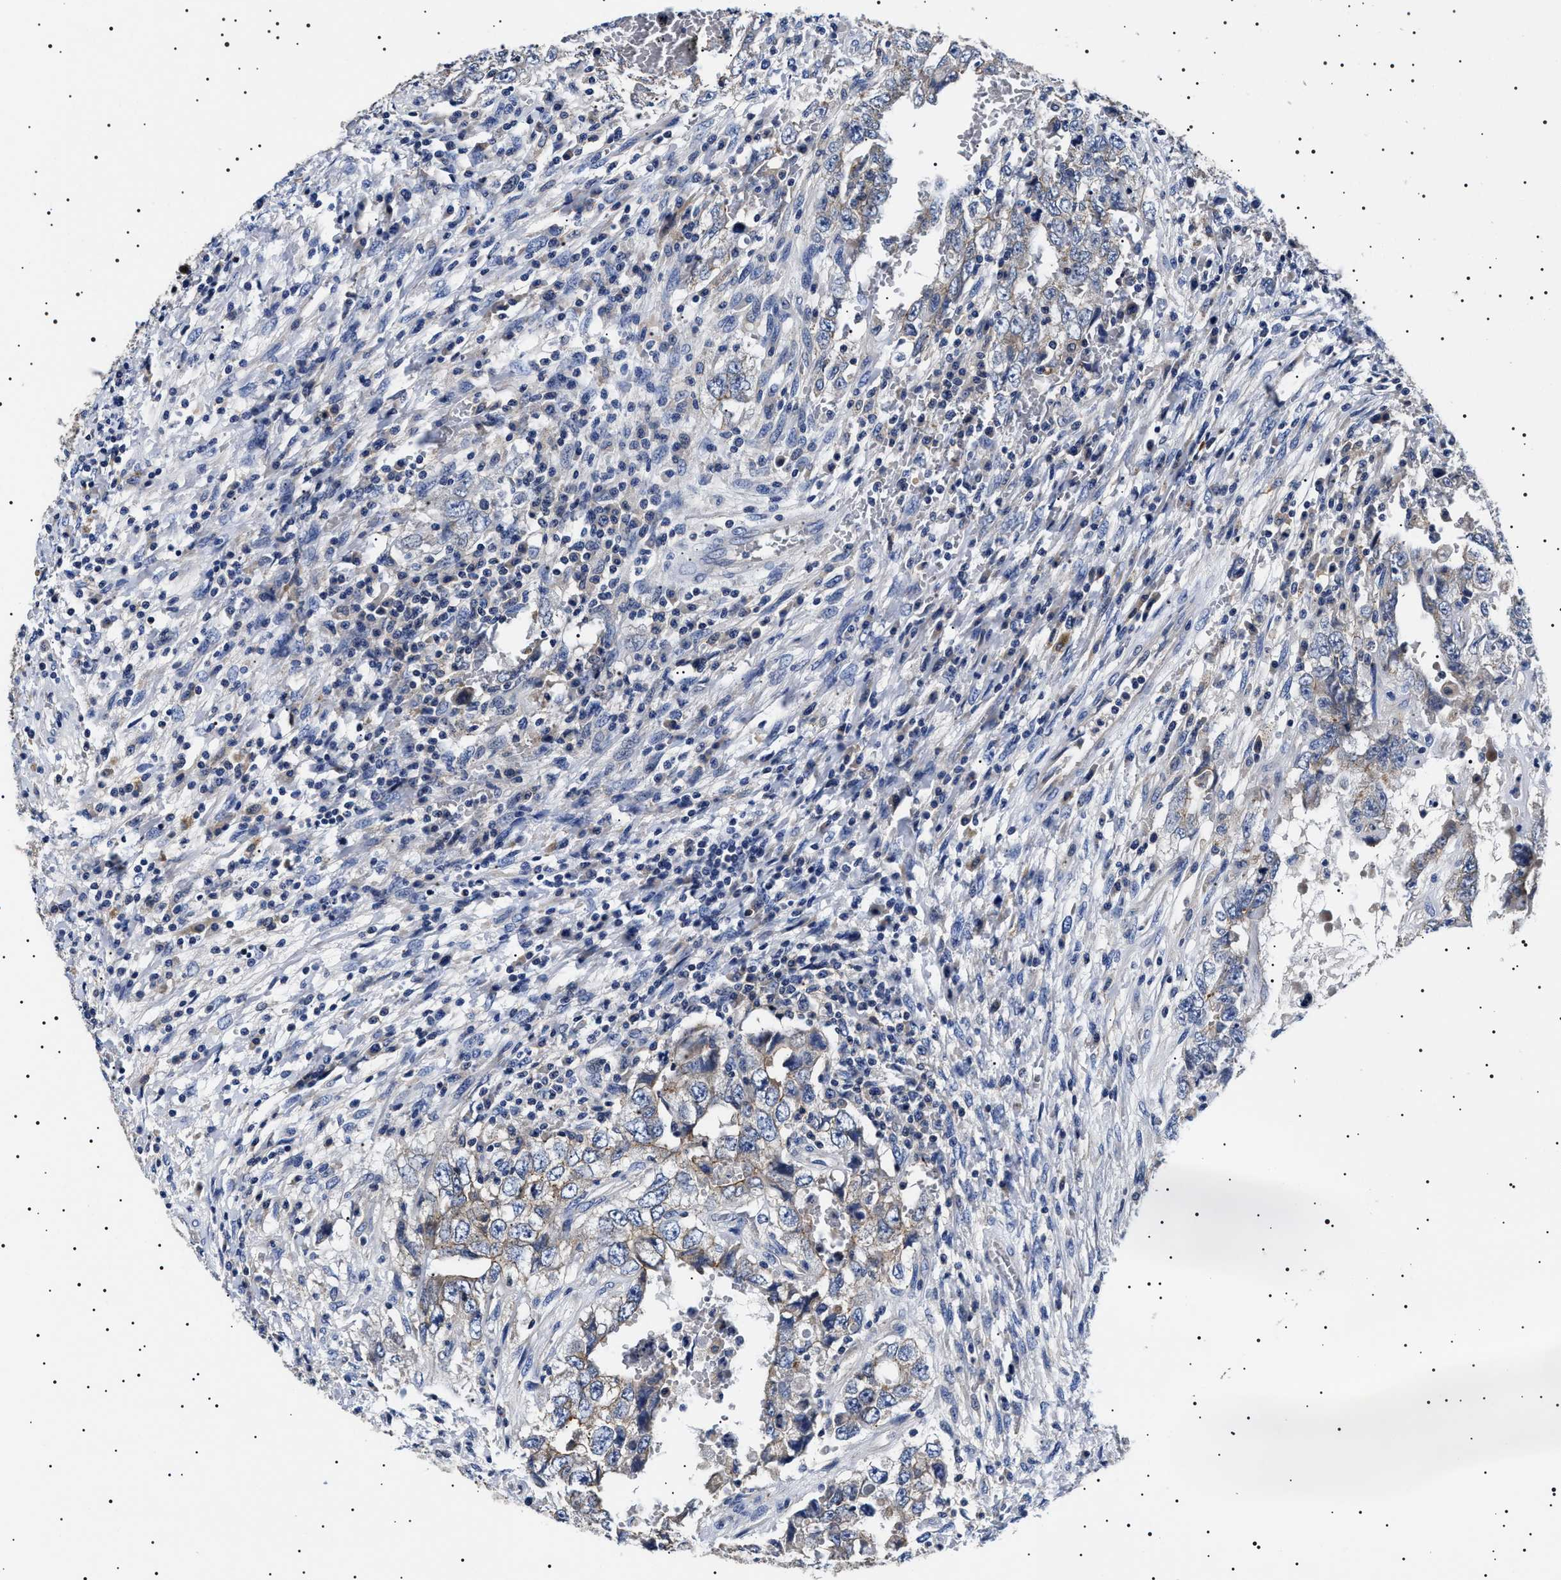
{"staining": {"intensity": "weak", "quantity": "25%-75%", "location": "cytoplasmic/membranous"}, "tissue": "testis cancer", "cell_type": "Tumor cells", "image_type": "cancer", "snomed": [{"axis": "morphology", "description": "Carcinoma, Embryonal, NOS"}, {"axis": "topography", "description": "Testis"}], "caption": "Embryonal carcinoma (testis) stained with immunohistochemistry exhibits weak cytoplasmic/membranous expression in about 25%-75% of tumor cells. The staining was performed using DAB, with brown indicating positive protein expression. Nuclei are stained blue with hematoxylin.", "gene": "SLC4A7", "patient": {"sex": "male", "age": 26}}